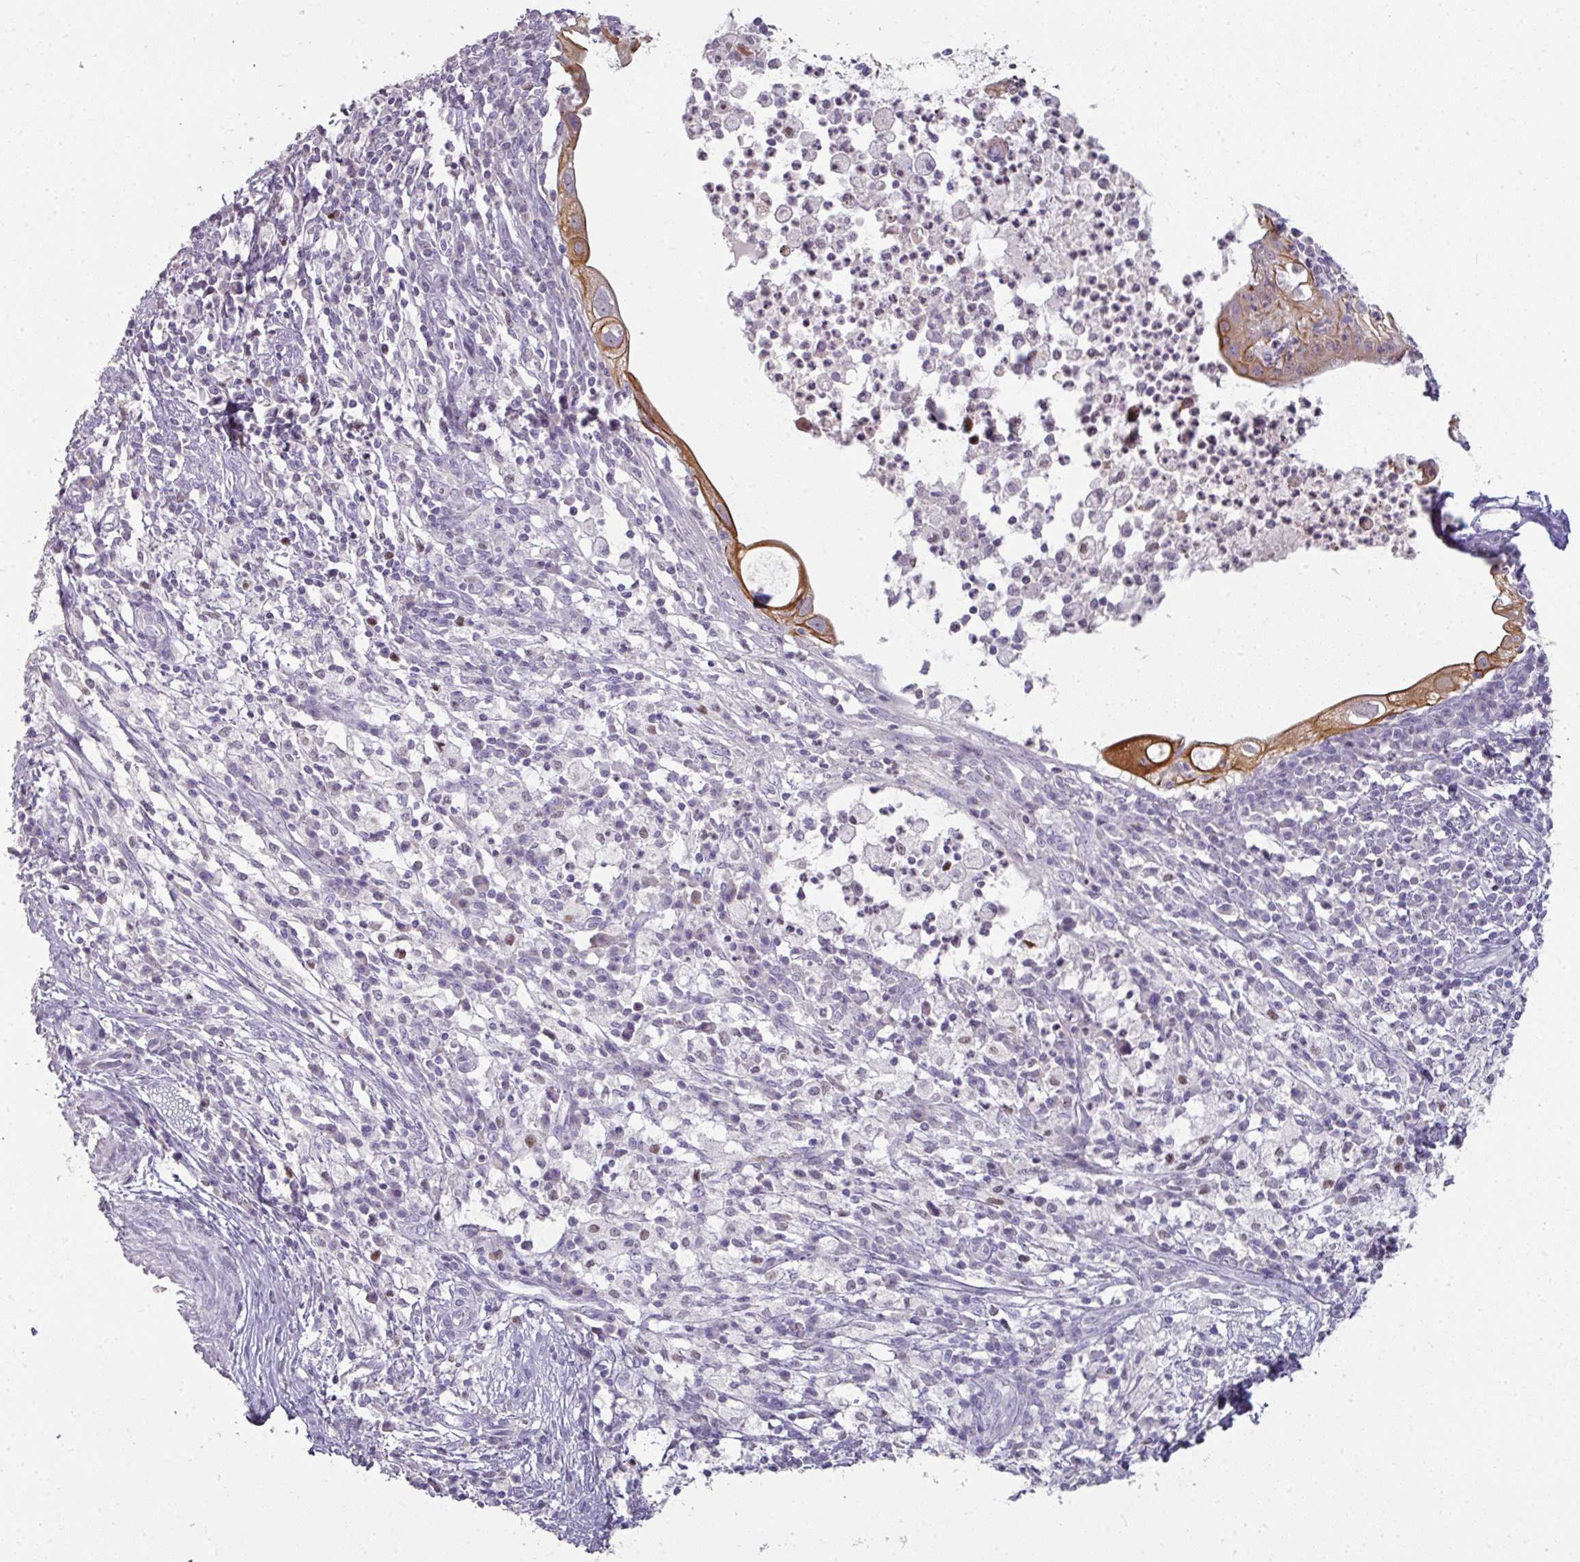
{"staining": {"intensity": "moderate", "quantity": "25%-75%", "location": "cytoplasmic/membranous"}, "tissue": "cervical cancer", "cell_type": "Tumor cells", "image_type": "cancer", "snomed": [{"axis": "morphology", "description": "Adenocarcinoma, NOS"}, {"axis": "topography", "description": "Cervix"}], "caption": "Tumor cells reveal medium levels of moderate cytoplasmic/membranous staining in about 25%-75% of cells in human cervical adenocarcinoma.", "gene": "GTF2H3", "patient": {"sex": "female", "age": 36}}